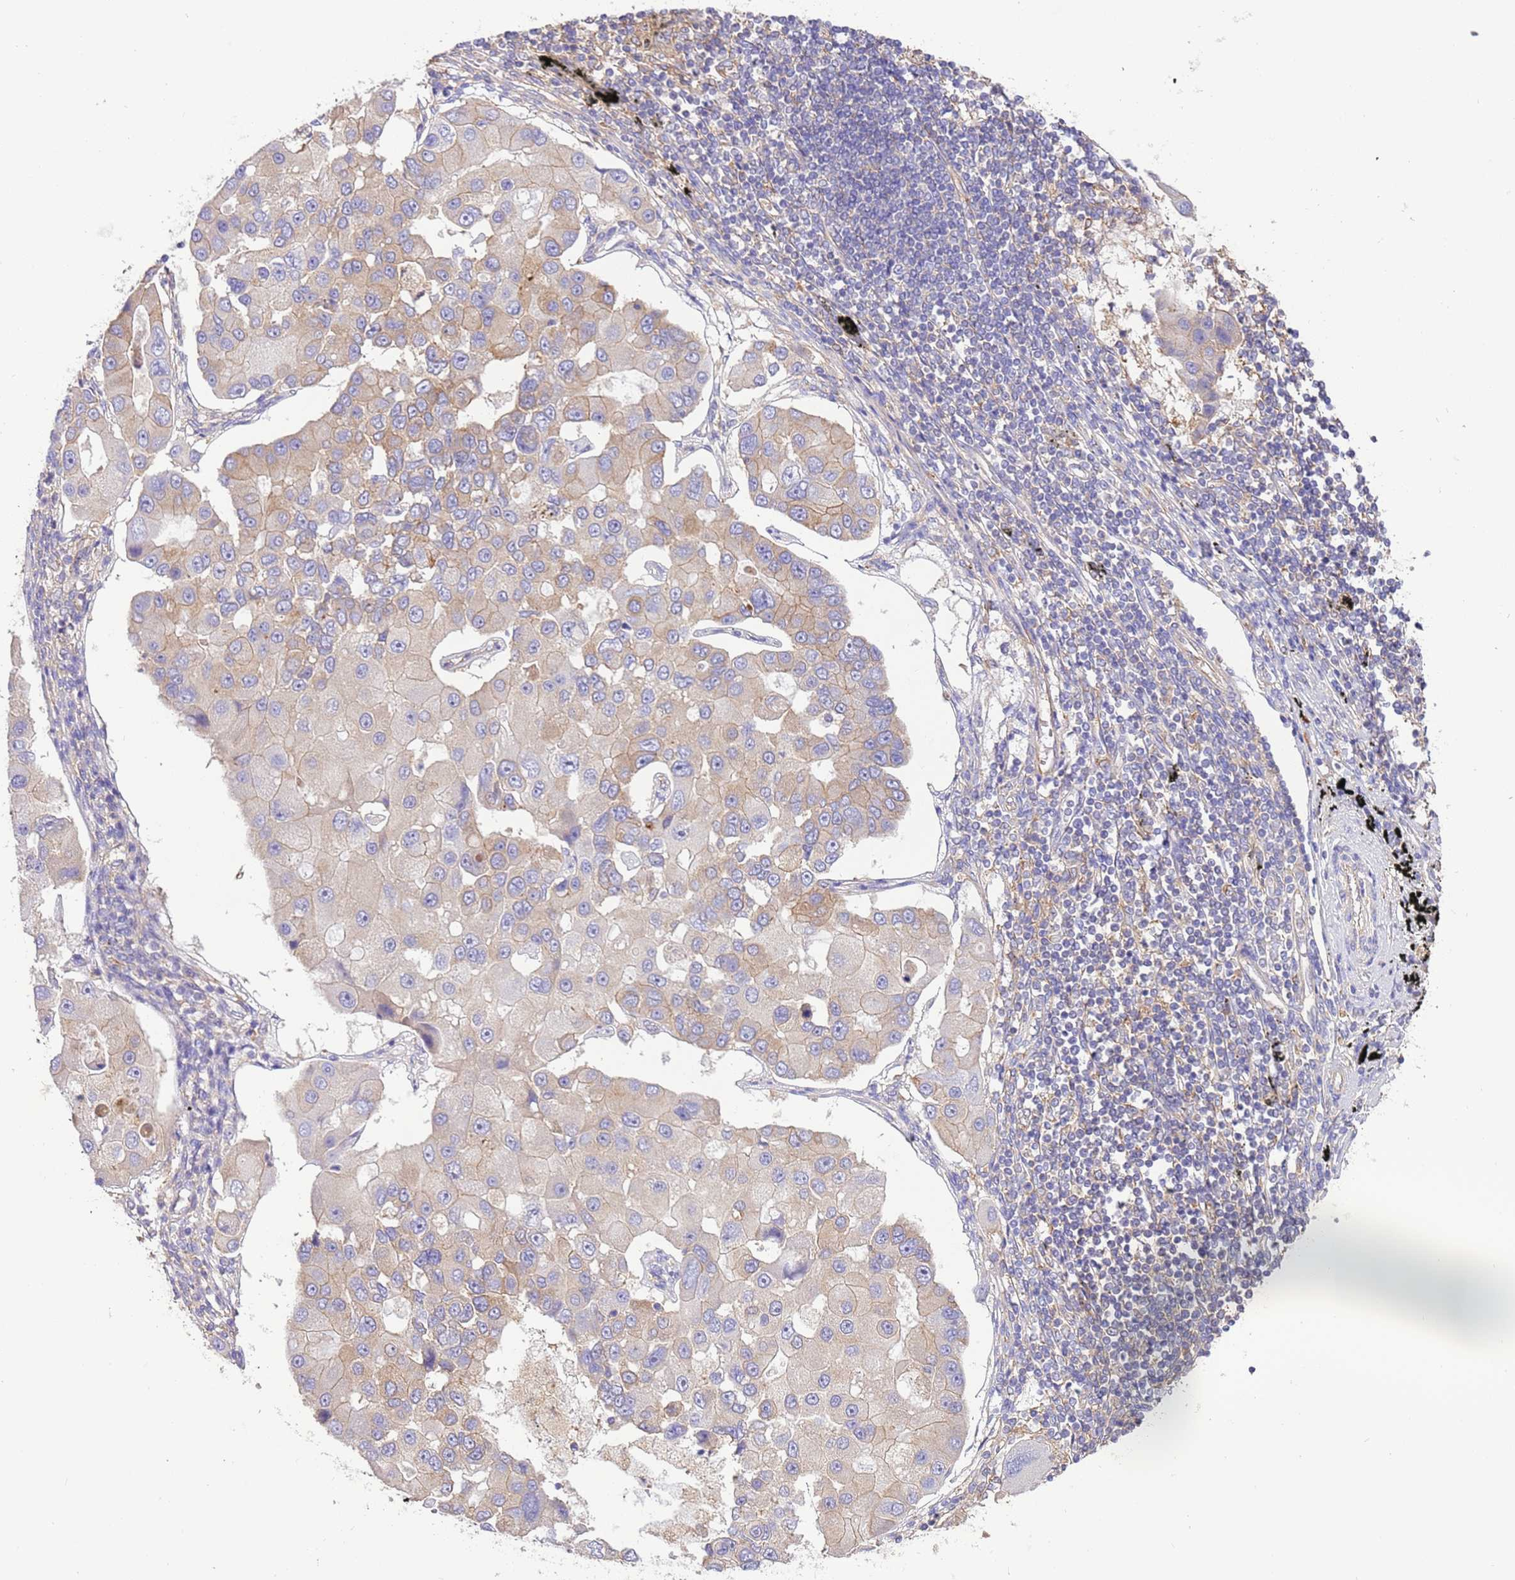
{"staining": {"intensity": "weak", "quantity": "25%-75%", "location": "cytoplasmic/membranous"}, "tissue": "lung cancer", "cell_type": "Tumor cells", "image_type": "cancer", "snomed": [{"axis": "morphology", "description": "Adenocarcinoma, NOS"}, {"axis": "topography", "description": "Lung"}], "caption": "Immunohistochemistry (IHC) micrograph of neoplastic tissue: adenocarcinoma (lung) stained using IHC displays low levels of weak protein expression localized specifically in the cytoplasmic/membranous of tumor cells, appearing as a cytoplasmic/membranous brown color.", "gene": "NAALADL1", "patient": {"sex": "female", "age": 54}}